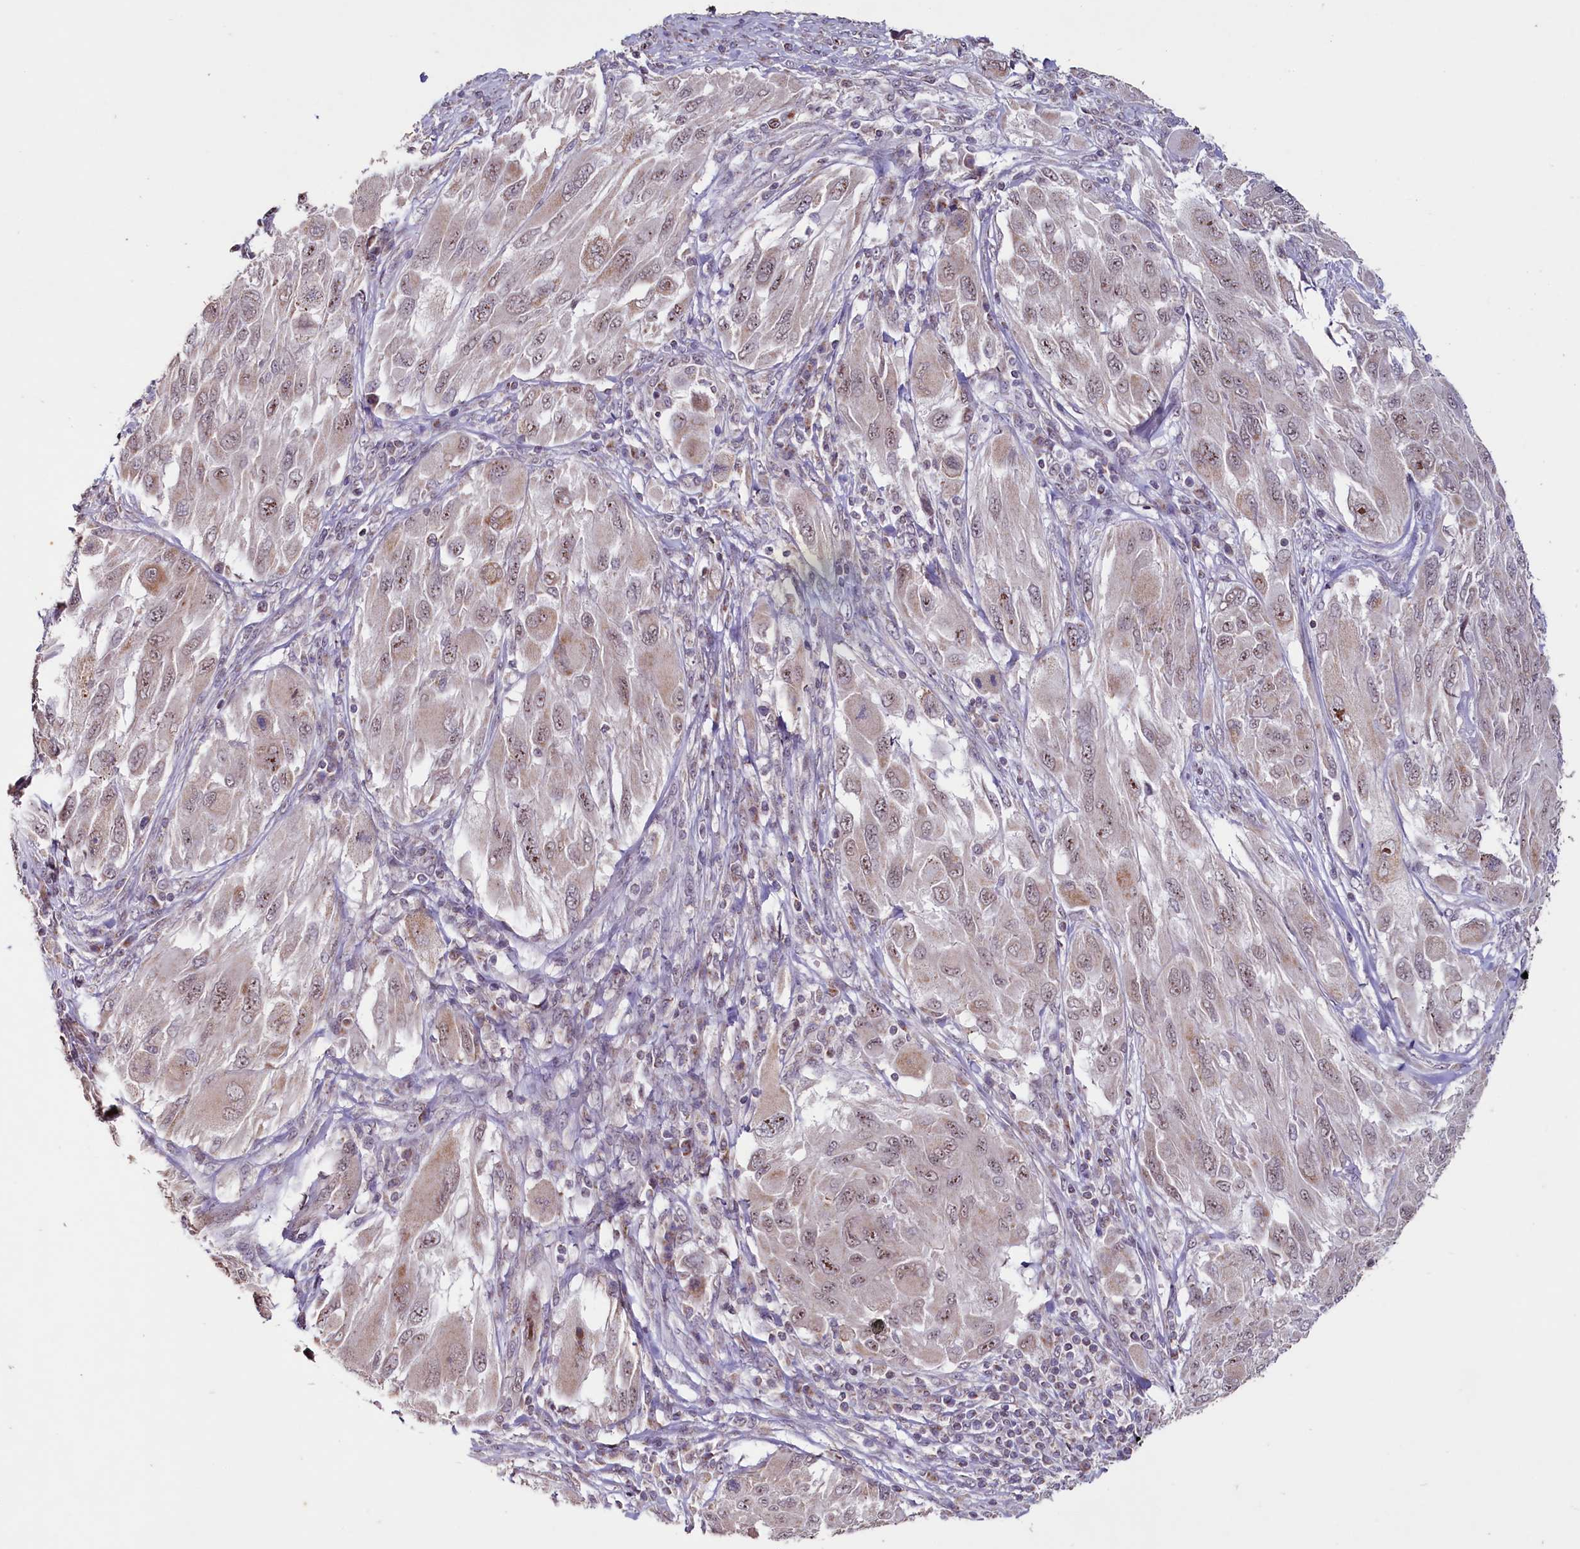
{"staining": {"intensity": "weak", "quantity": "25%-75%", "location": "cytoplasmic/membranous,nuclear"}, "tissue": "melanoma", "cell_type": "Tumor cells", "image_type": "cancer", "snomed": [{"axis": "morphology", "description": "Malignant melanoma, NOS"}, {"axis": "topography", "description": "Skin"}], "caption": "Melanoma stained with DAB immunohistochemistry (IHC) shows low levels of weak cytoplasmic/membranous and nuclear expression in about 25%-75% of tumor cells.", "gene": "PDE6D", "patient": {"sex": "female", "age": 91}}